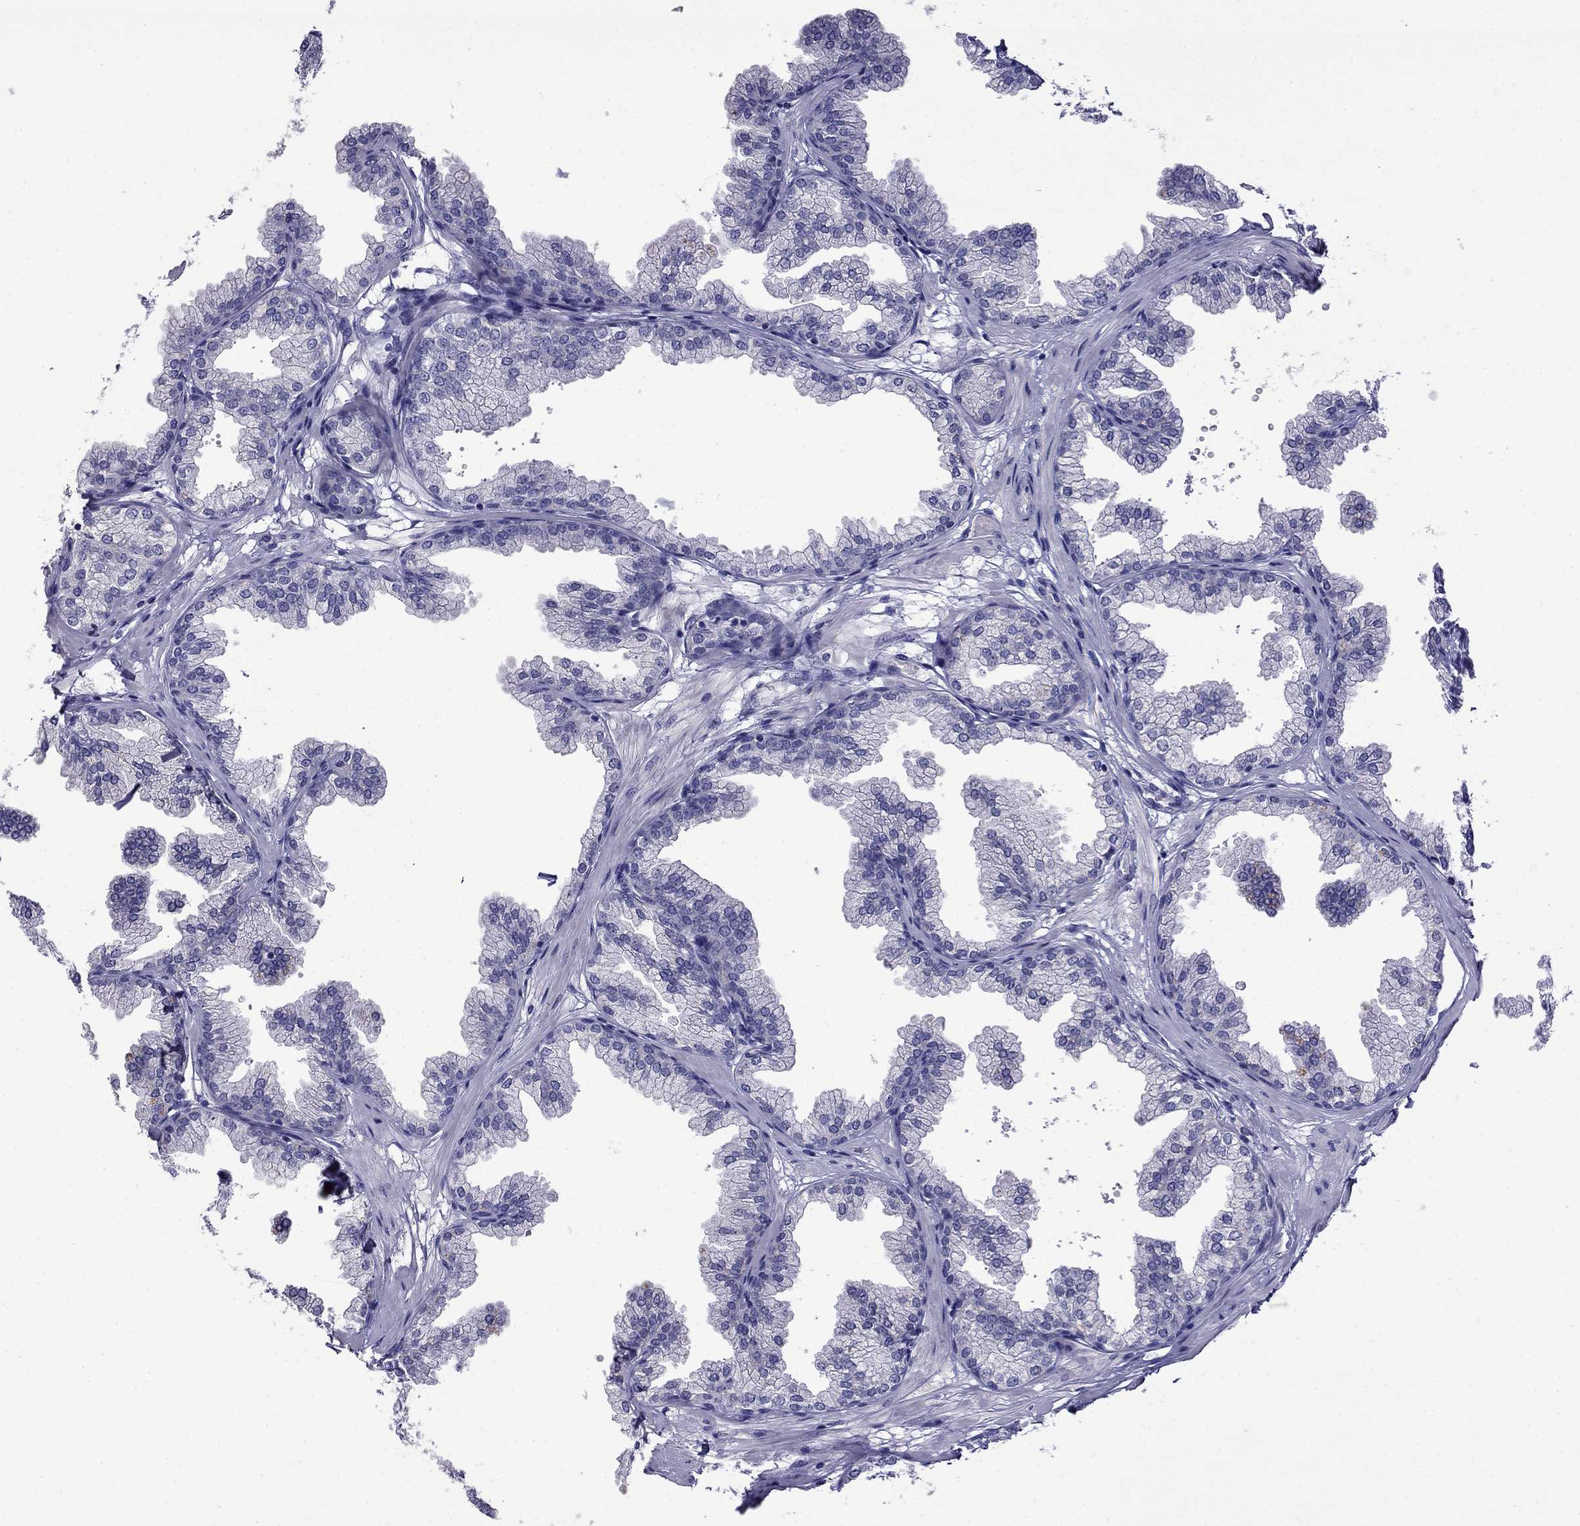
{"staining": {"intensity": "negative", "quantity": "none", "location": "none"}, "tissue": "prostate", "cell_type": "Glandular cells", "image_type": "normal", "snomed": [{"axis": "morphology", "description": "Normal tissue, NOS"}, {"axis": "topography", "description": "Prostate"}], "caption": "An image of prostate stained for a protein shows no brown staining in glandular cells. (DAB immunohistochemistry (IHC) visualized using brightfield microscopy, high magnification).", "gene": "MYO15A", "patient": {"sex": "male", "age": 37}}